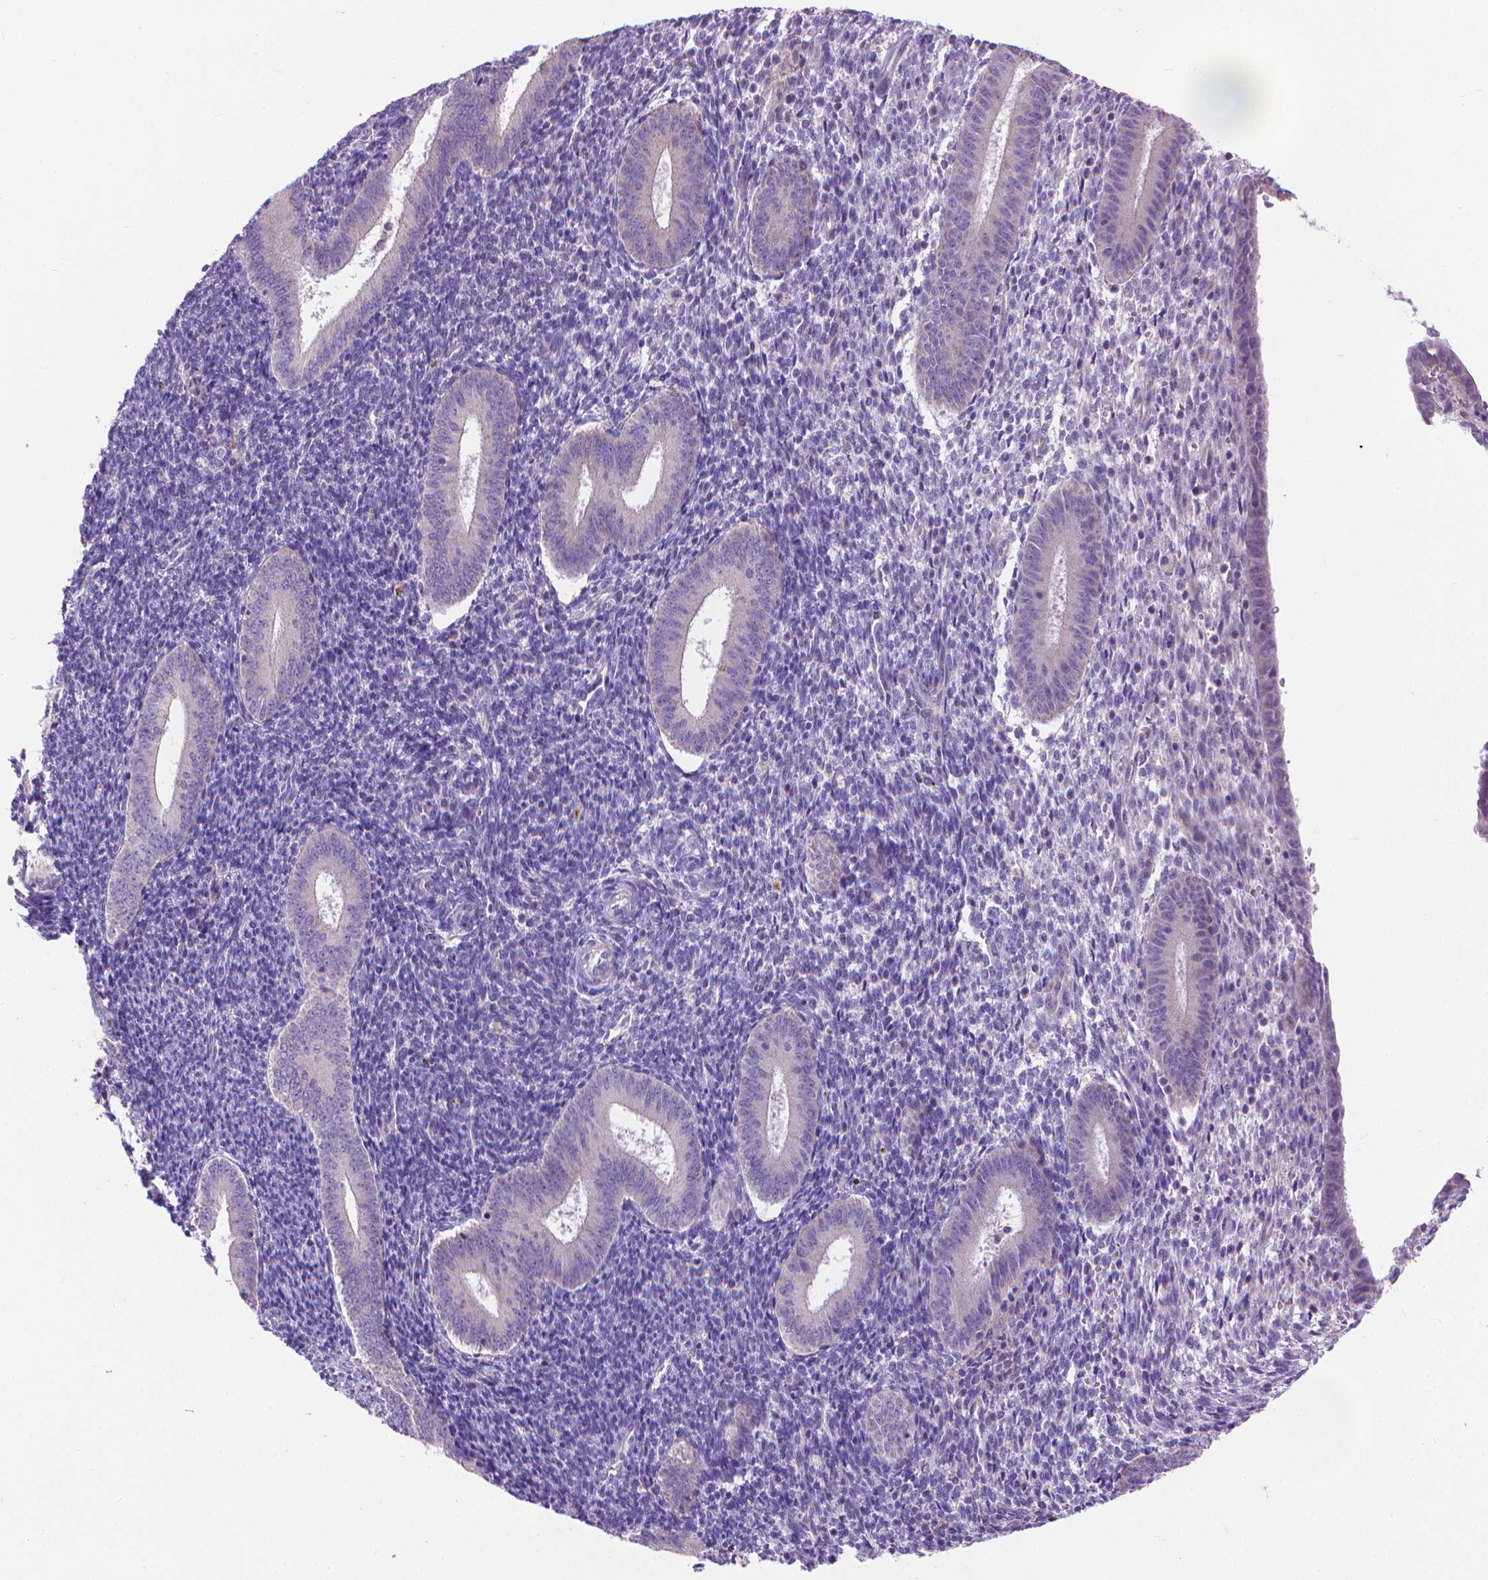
{"staining": {"intensity": "negative", "quantity": "none", "location": "none"}, "tissue": "endometrium", "cell_type": "Cells in endometrial stroma", "image_type": "normal", "snomed": [{"axis": "morphology", "description": "Normal tissue, NOS"}, {"axis": "topography", "description": "Endometrium"}], "caption": "Histopathology image shows no significant protein expression in cells in endometrial stroma of normal endometrium.", "gene": "SYN1", "patient": {"sex": "female", "age": 25}}